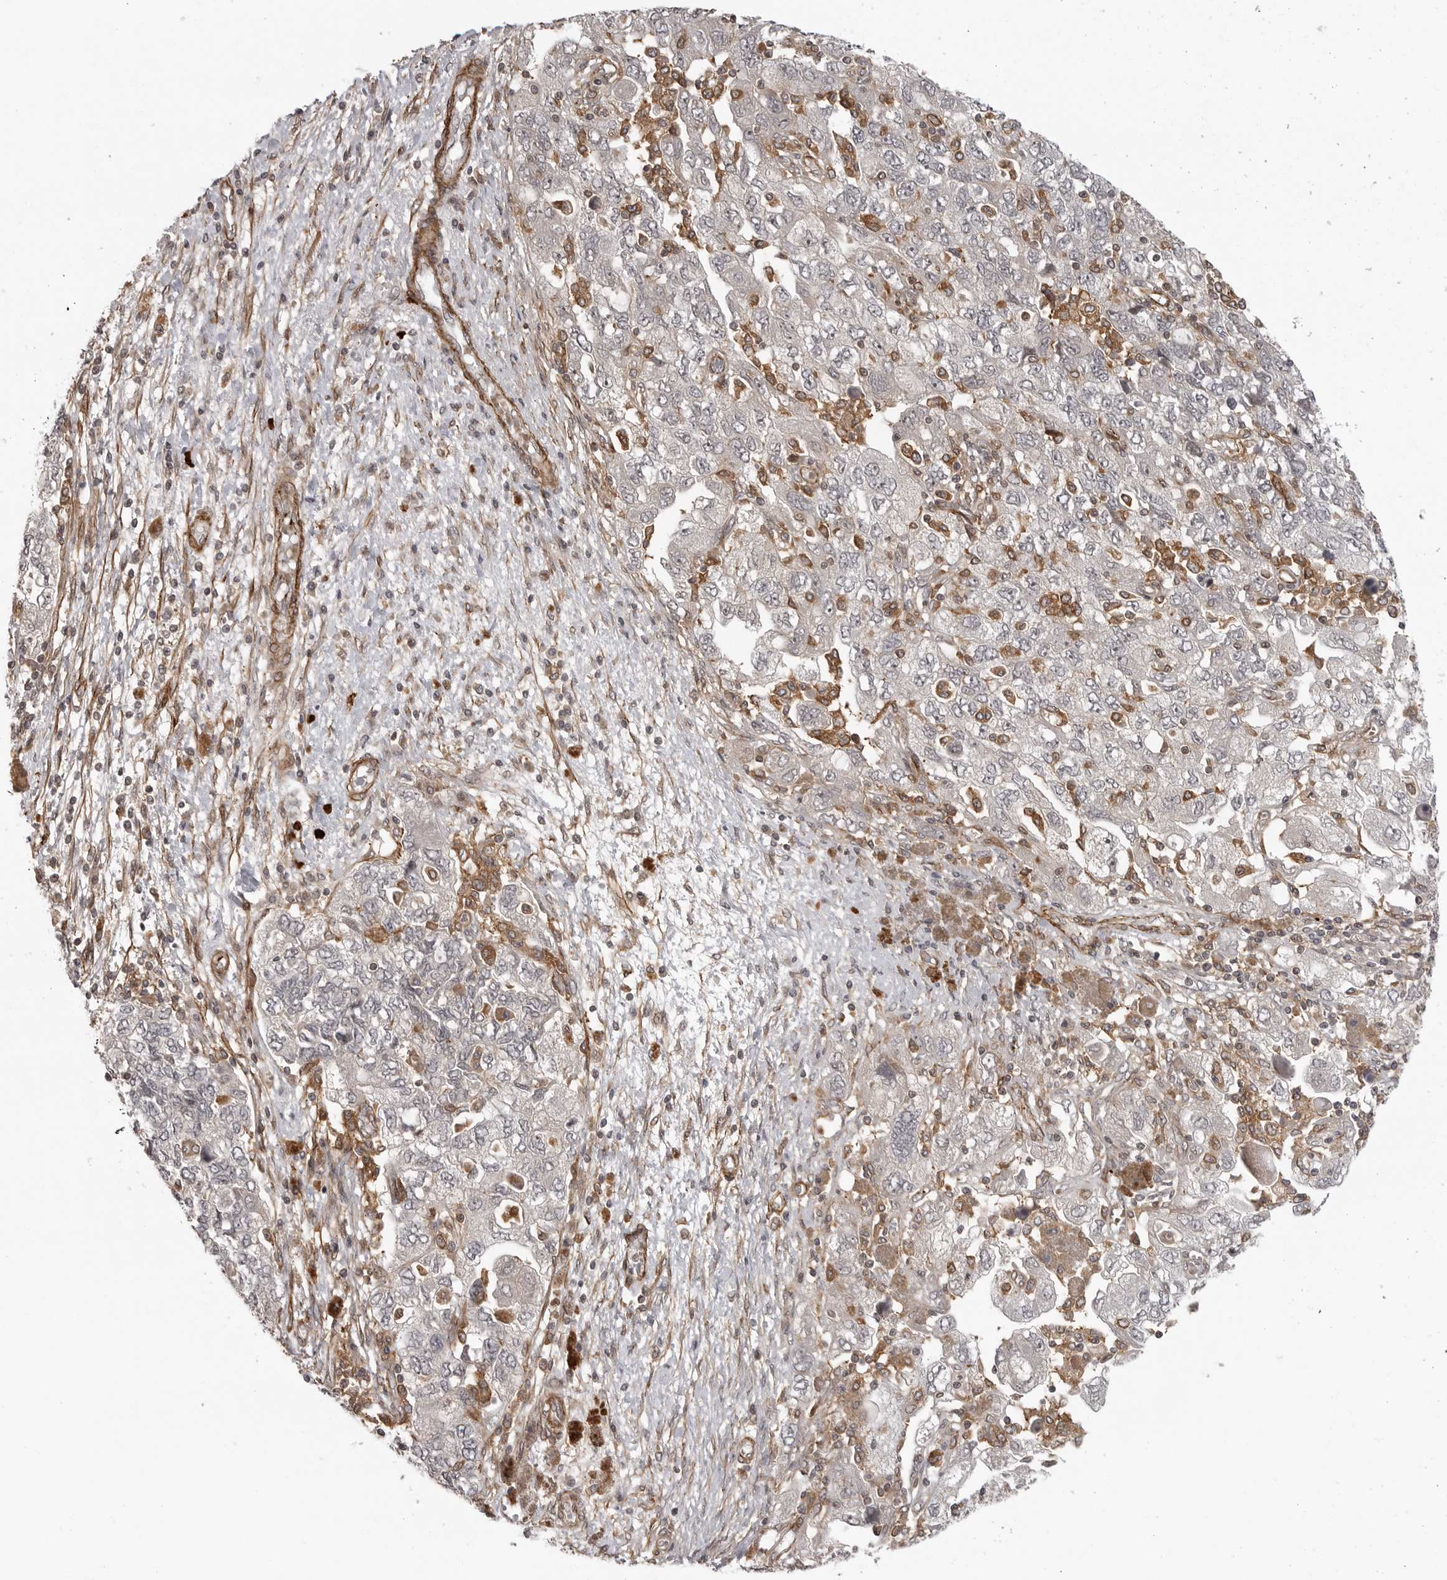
{"staining": {"intensity": "negative", "quantity": "none", "location": "none"}, "tissue": "ovarian cancer", "cell_type": "Tumor cells", "image_type": "cancer", "snomed": [{"axis": "morphology", "description": "Carcinoma, NOS"}, {"axis": "morphology", "description": "Cystadenocarcinoma, serous, NOS"}, {"axis": "topography", "description": "Ovary"}], "caption": "Histopathology image shows no significant protein positivity in tumor cells of ovarian carcinoma.", "gene": "TUT4", "patient": {"sex": "female", "age": 69}}